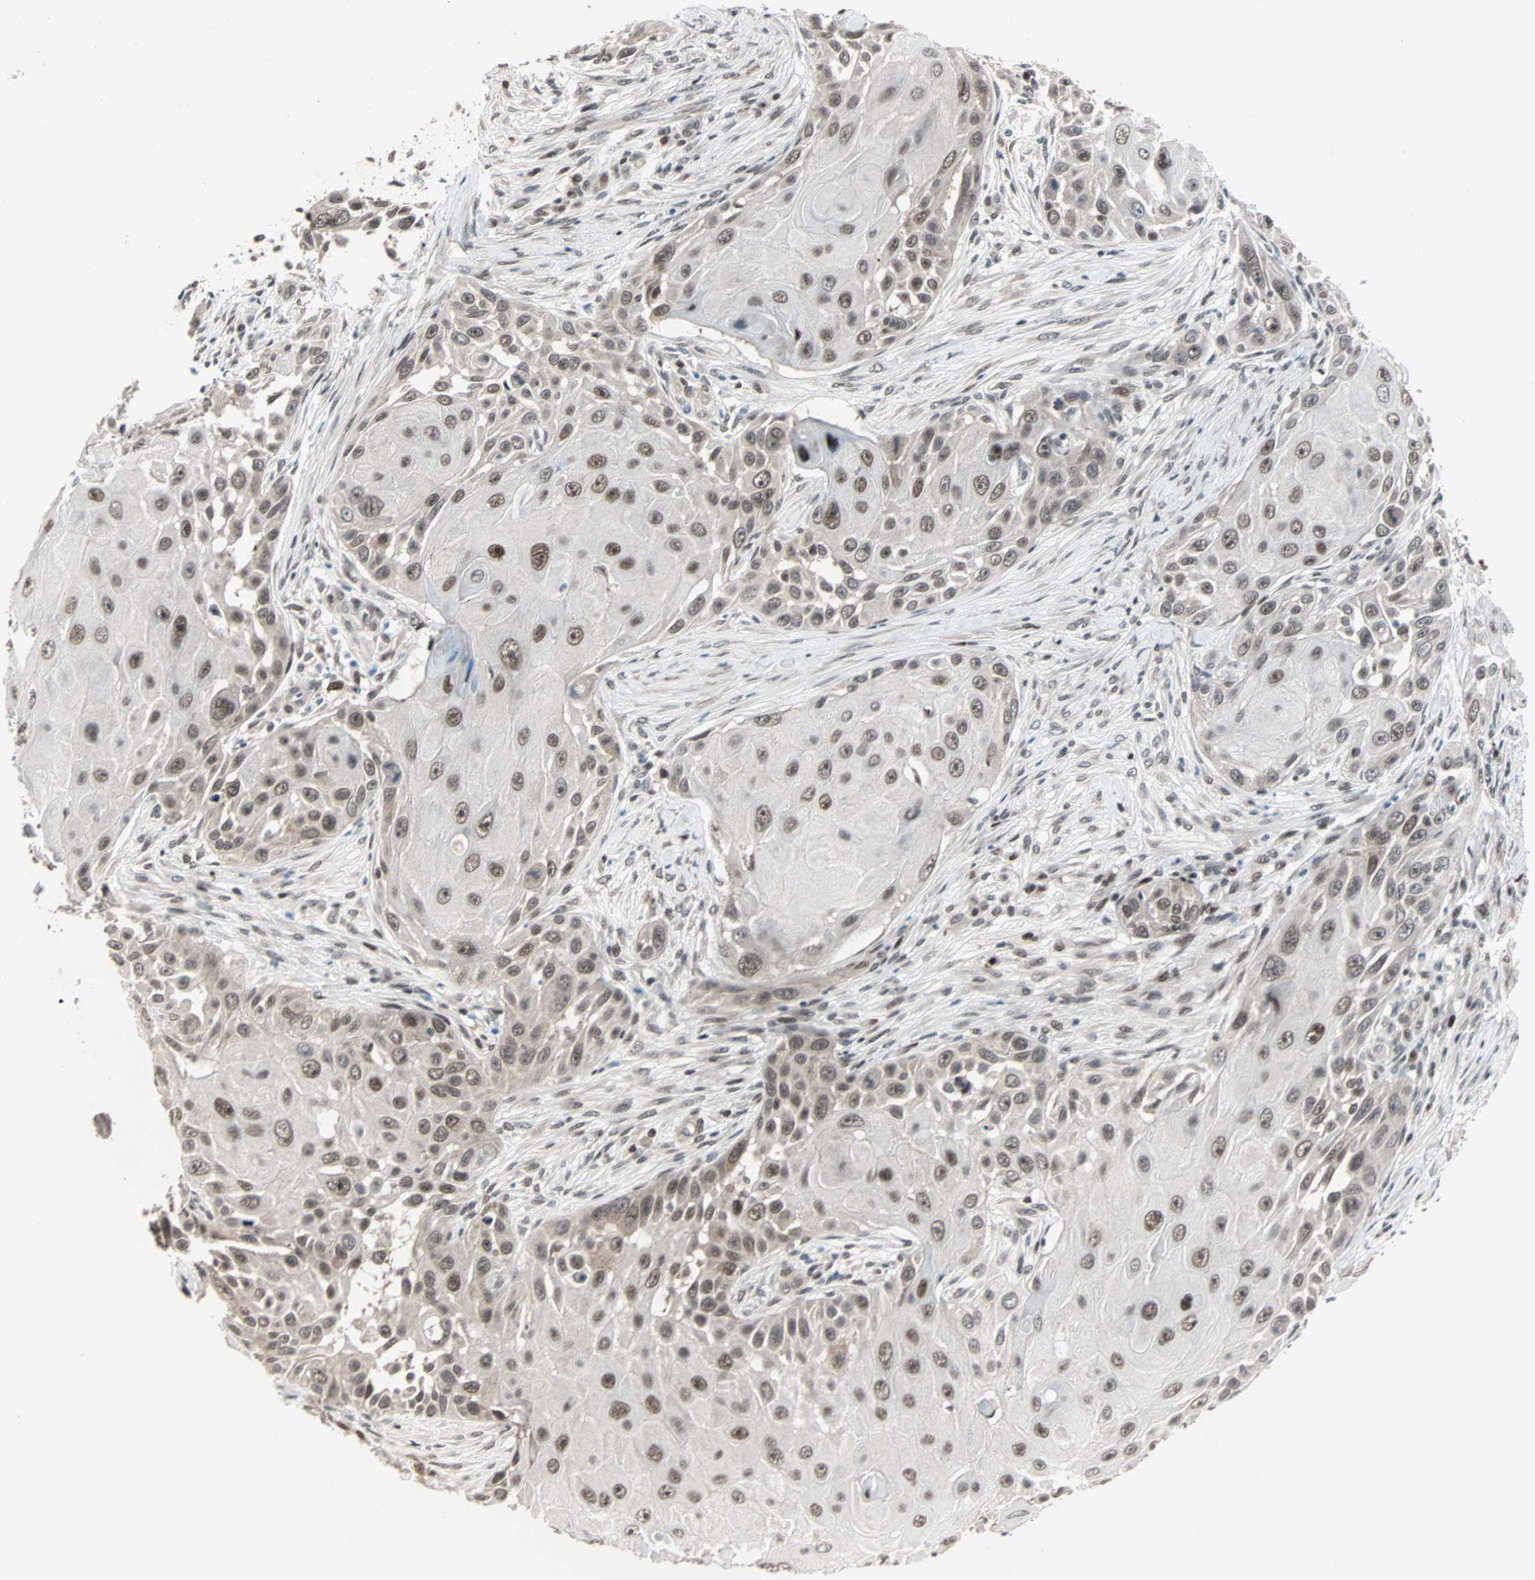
{"staining": {"intensity": "moderate", "quantity": ">75%", "location": "nuclear"}, "tissue": "skin cancer", "cell_type": "Tumor cells", "image_type": "cancer", "snomed": [{"axis": "morphology", "description": "Squamous cell carcinoma, NOS"}, {"axis": "topography", "description": "Skin"}], "caption": "A high-resolution image shows immunohistochemistry (IHC) staining of skin cancer, which demonstrates moderate nuclear staining in about >75% of tumor cells.", "gene": "CBX4", "patient": {"sex": "female", "age": 44}}